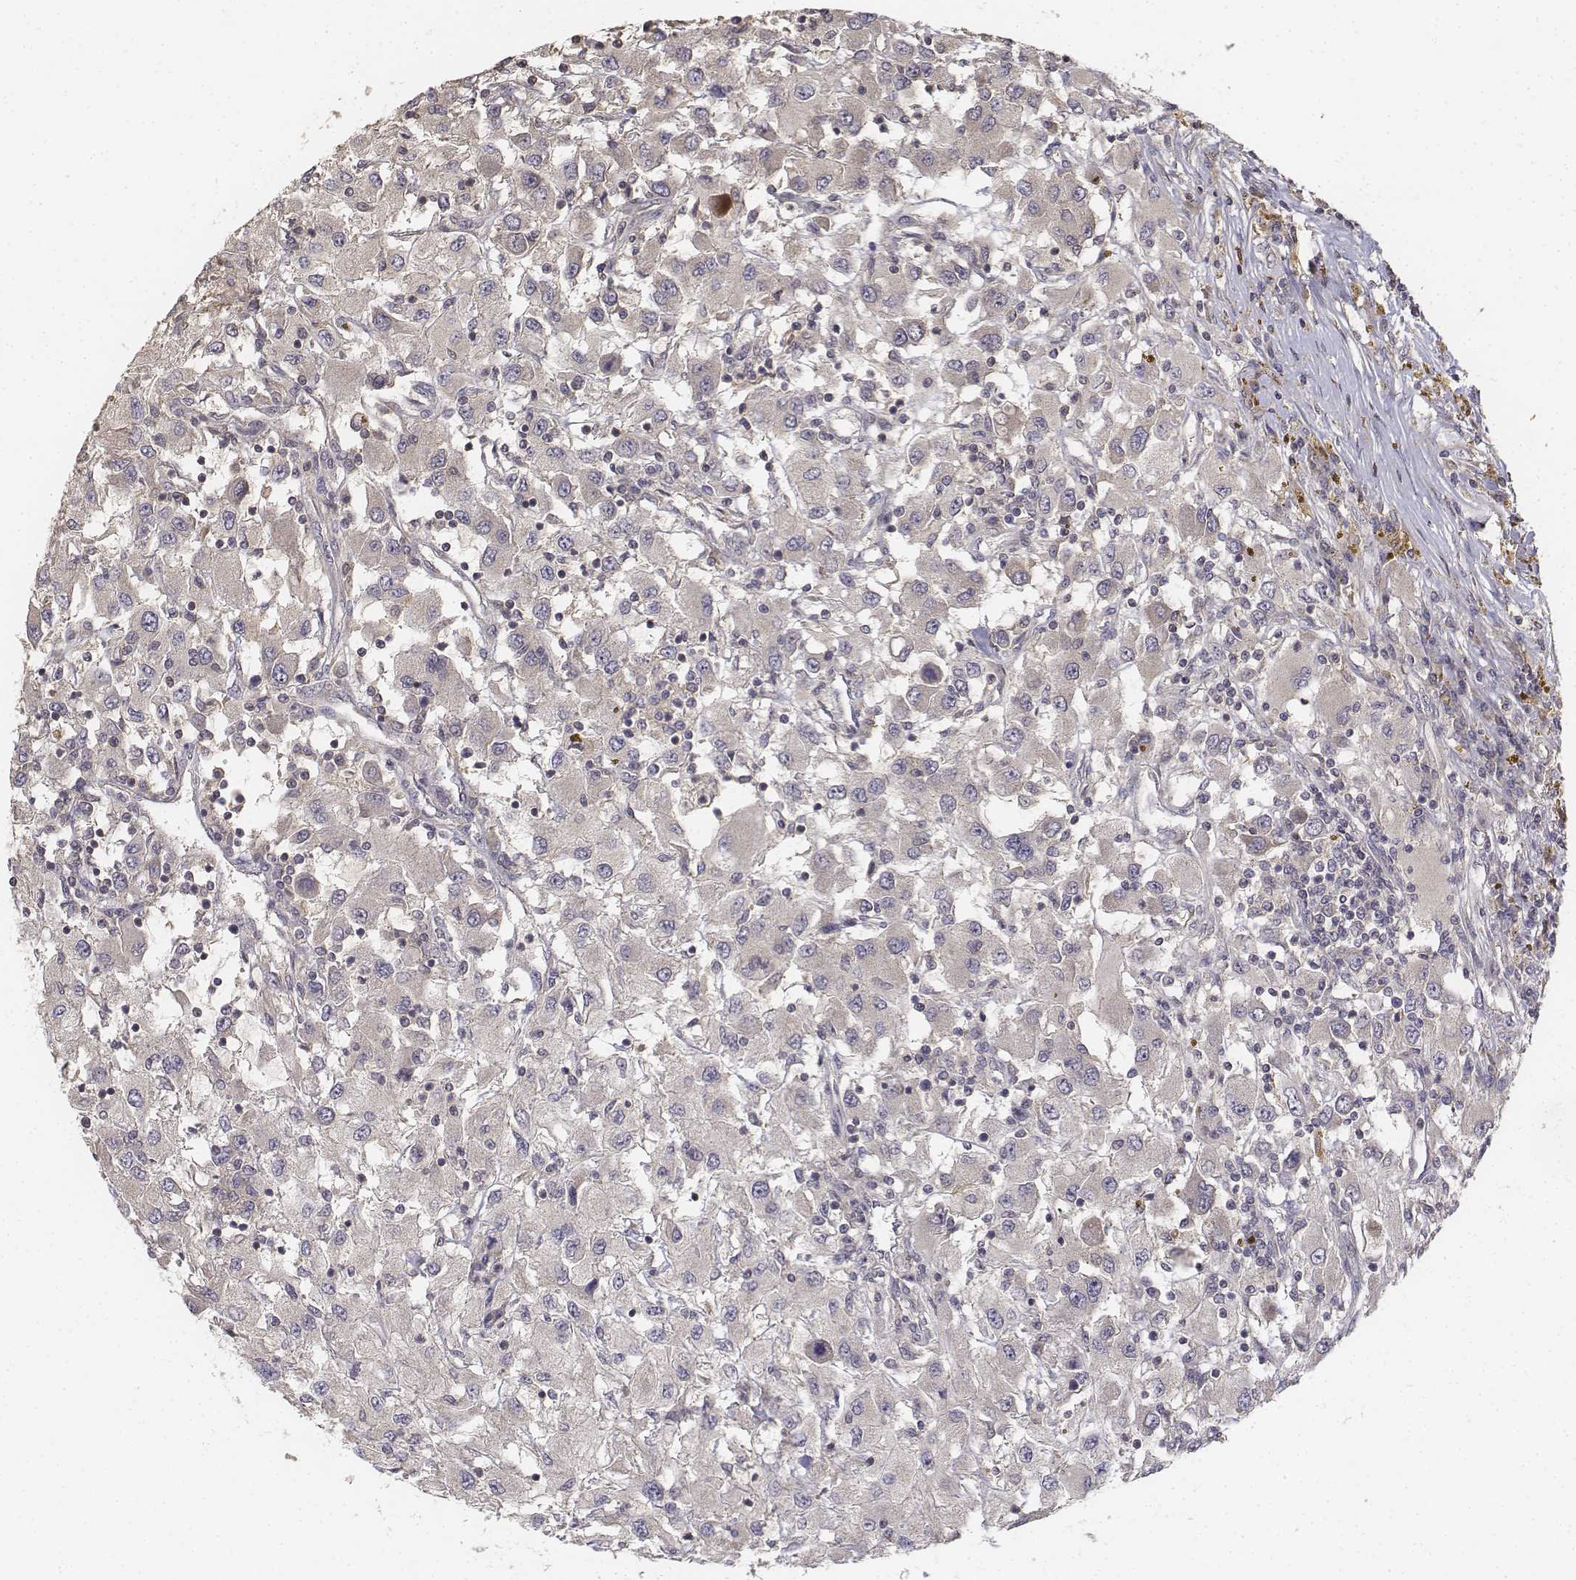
{"staining": {"intensity": "weak", "quantity": "25%-75%", "location": "cytoplasmic/membranous"}, "tissue": "renal cancer", "cell_type": "Tumor cells", "image_type": "cancer", "snomed": [{"axis": "morphology", "description": "Adenocarcinoma, NOS"}, {"axis": "topography", "description": "Kidney"}], "caption": "Immunohistochemical staining of renal cancer (adenocarcinoma) demonstrates low levels of weak cytoplasmic/membranous protein expression in approximately 25%-75% of tumor cells. The staining is performed using DAB brown chromogen to label protein expression. The nuclei are counter-stained blue using hematoxylin.", "gene": "FBXO21", "patient": {"sex": "female", "age": 67}}